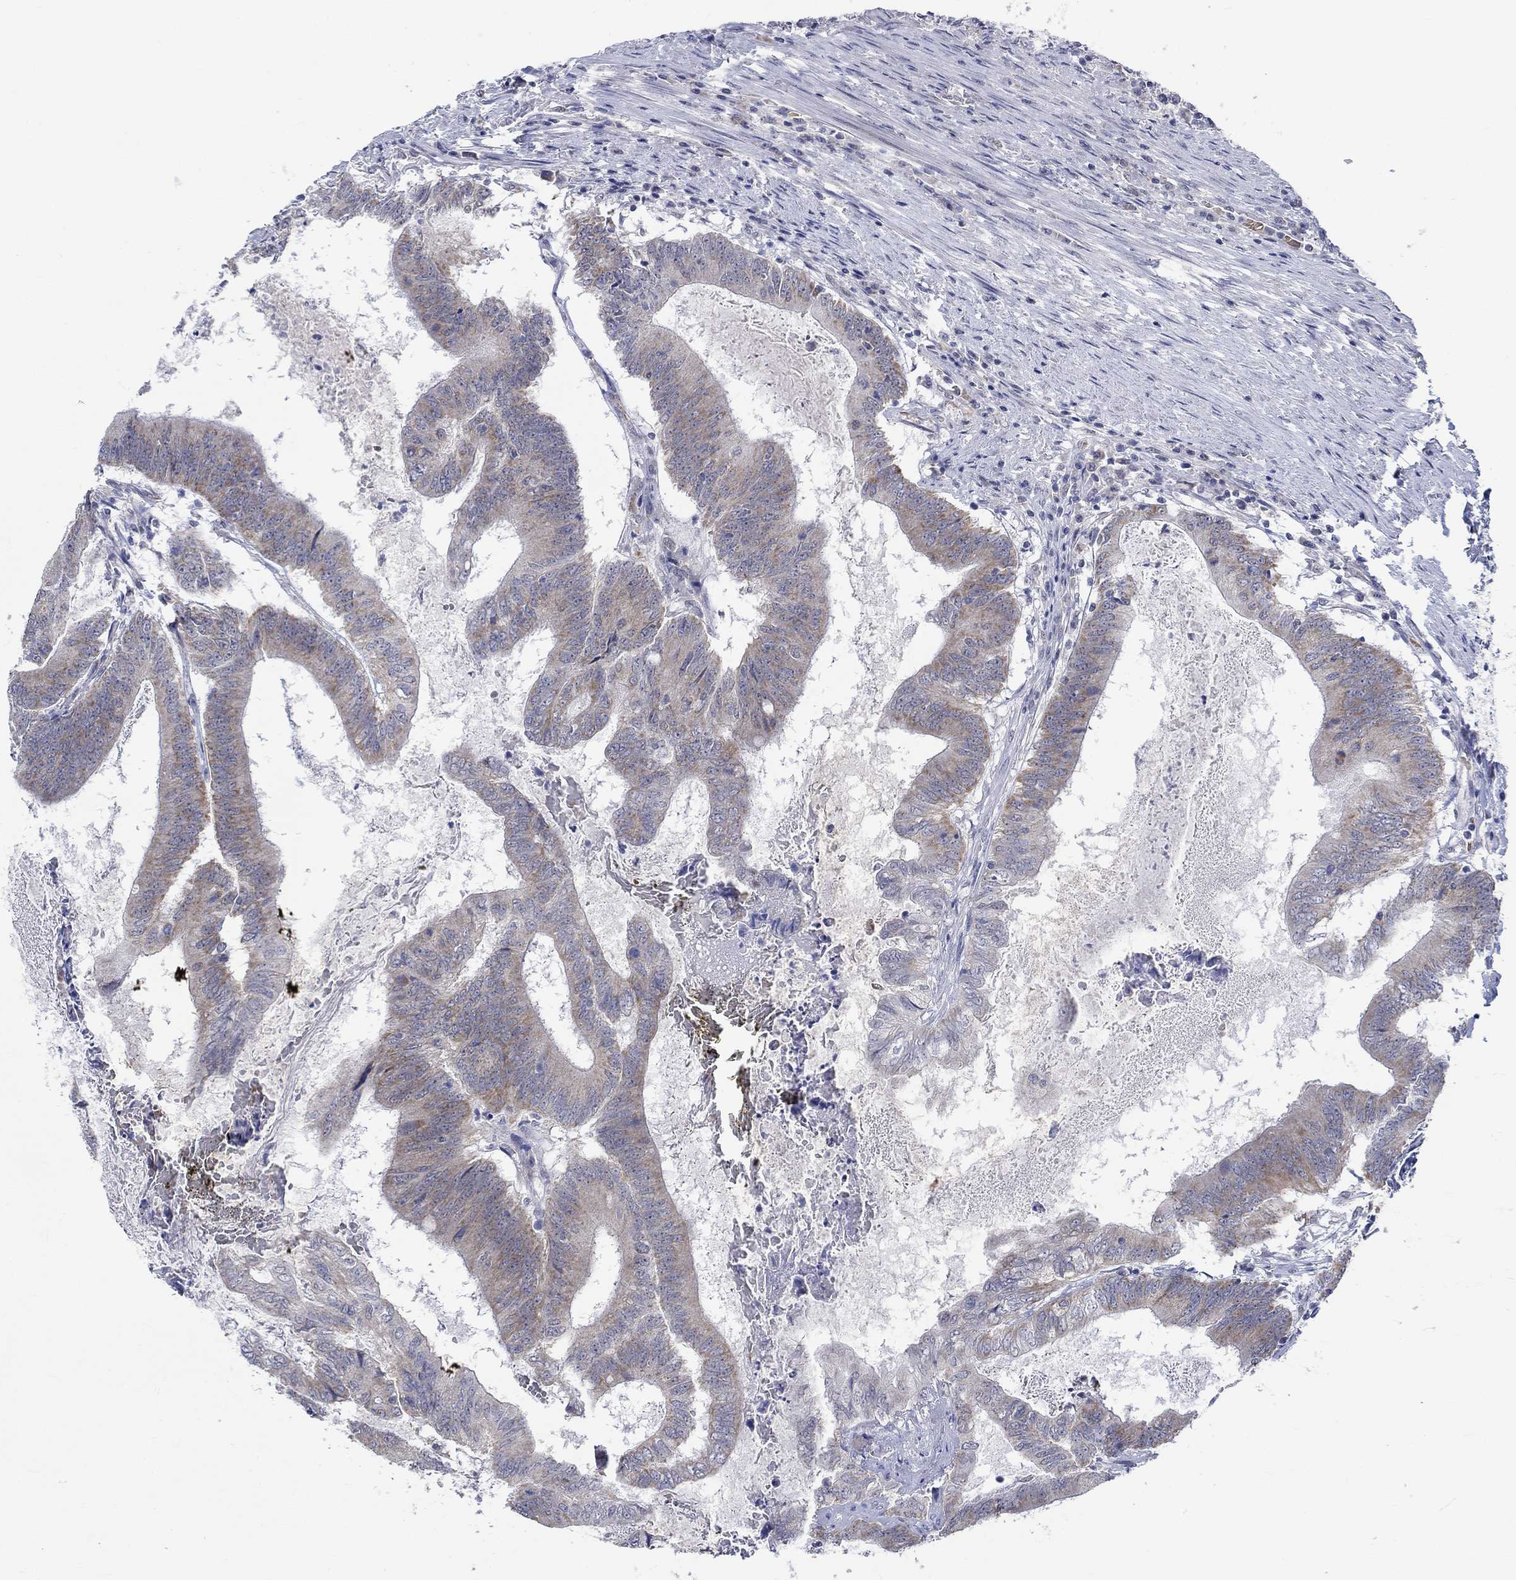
{"staining": {"intensity": "moderate", "quantity": "<25%", "location": "cytoplasmic/membranous"}, "tissue": "colorectal cancer", "cell_type": "Tumor cells", "image_type": "cancer", "snomed": [{"axis": "morphology", "description": "Adenocarcinoma, NOS"}, {"axis": "topography", "description": "Colon"}], "caption": "A histopathology image of adenocarcinoma (colorectal) stained for a protein shows moderate cytoplasmic/membranous brown staining in tumor cells. The staining was performed using DAB, with brown indicating positive protein expression. Nuclei are stained blue with hematoxylin.", "gene": "WASF1", "patient": {"sex": "female", "age": 70}}